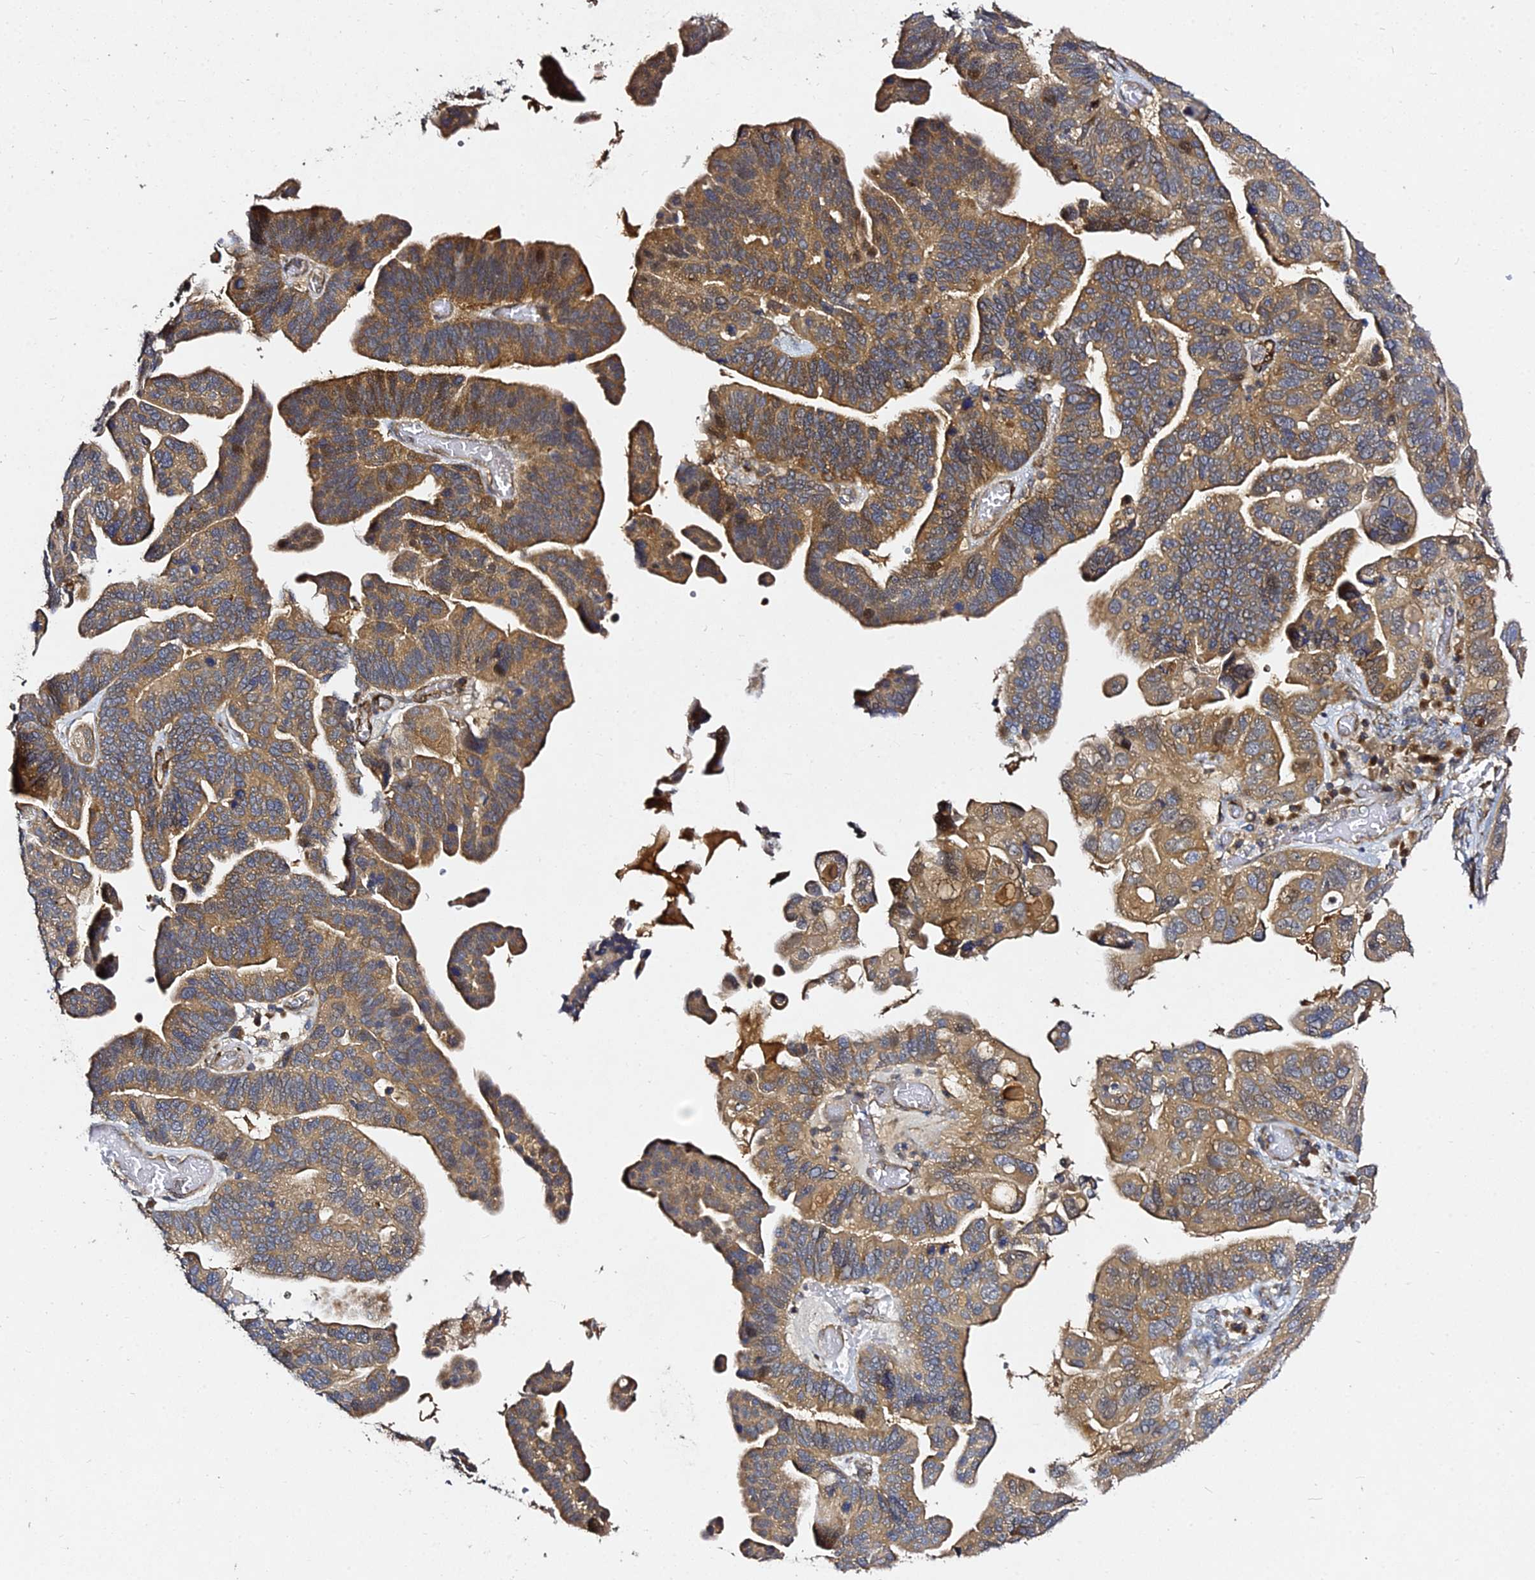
{"staining": {"intensity": "moderate", "quantity": ">75%", "location": "cytoplasmic/membranous"}, "tissue": "ovarian cancer", "cell_type": "Tumor cells", "image_type": "cancer", "snomed": [{"axis": "morphology", "description": "Cystadenocarcinoma, serous, NOS"}, {"axis": "topography", "description": "Ovary"}], "caption": "Protein analysis of ovarian cancer tissue displays moderate cytoplasmic/membranous expression in about >75% of tumor cells.", "gene": "GRTP1", "patient": {"sex": "female", "age": 56}}